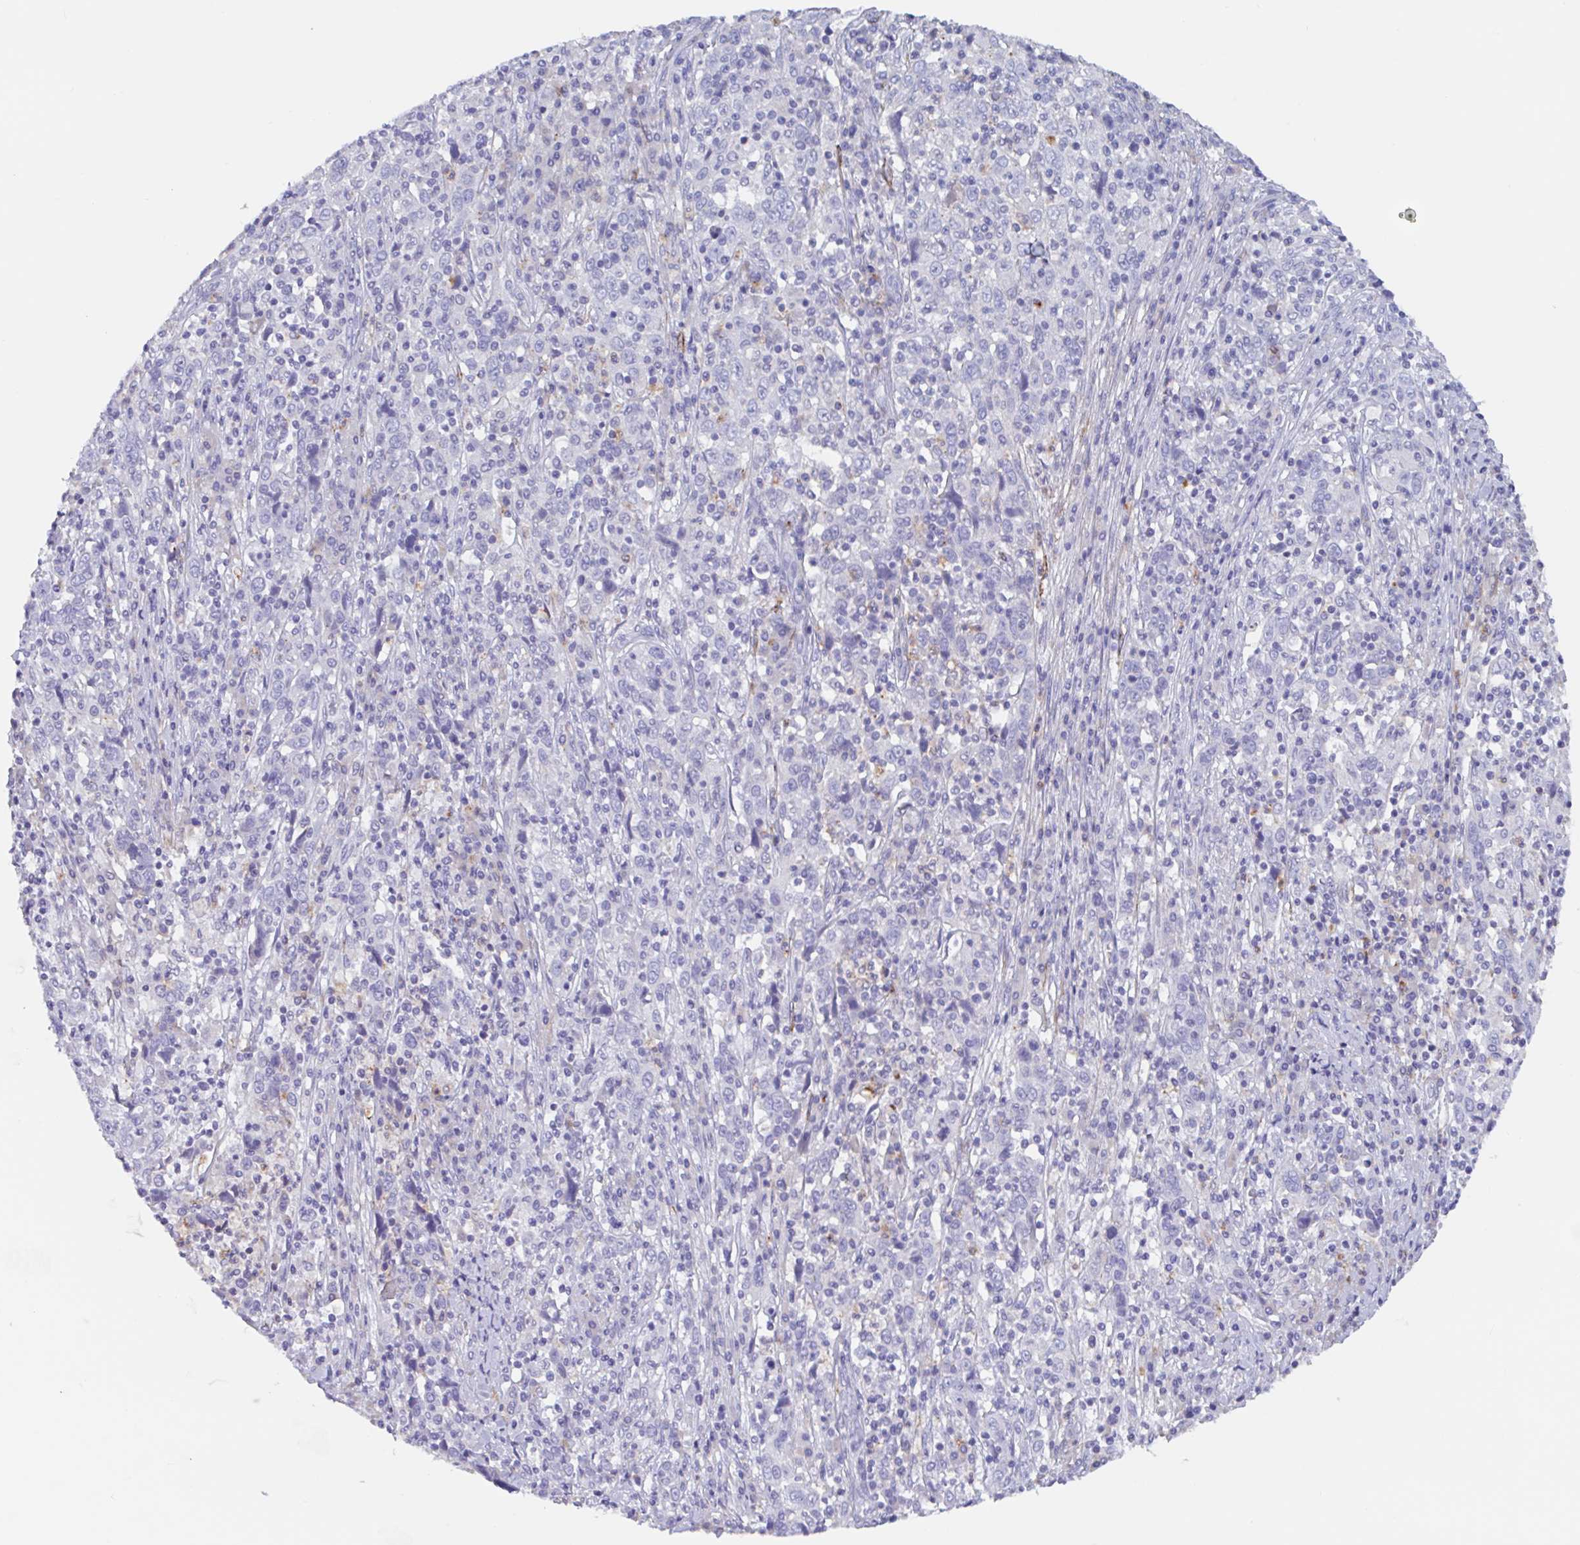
{"staining": {"intensity": "negative", "quantity": "none", "location": "none"}, "tissue": "cervical cancer", "cell_type": "Tumor cells", "image_type": "cancer", "snomed": [{"axis": "morphology", "description": "Squamous cell carcinoma, NOS"}, {"axis": "topography", "description": "Cervix"}], "caption": "Tumor cells are negative for brown protein staining in cervical cancer.", "gene": "ZNHIT2", "patient": {"sex": "female", "age": 46}}